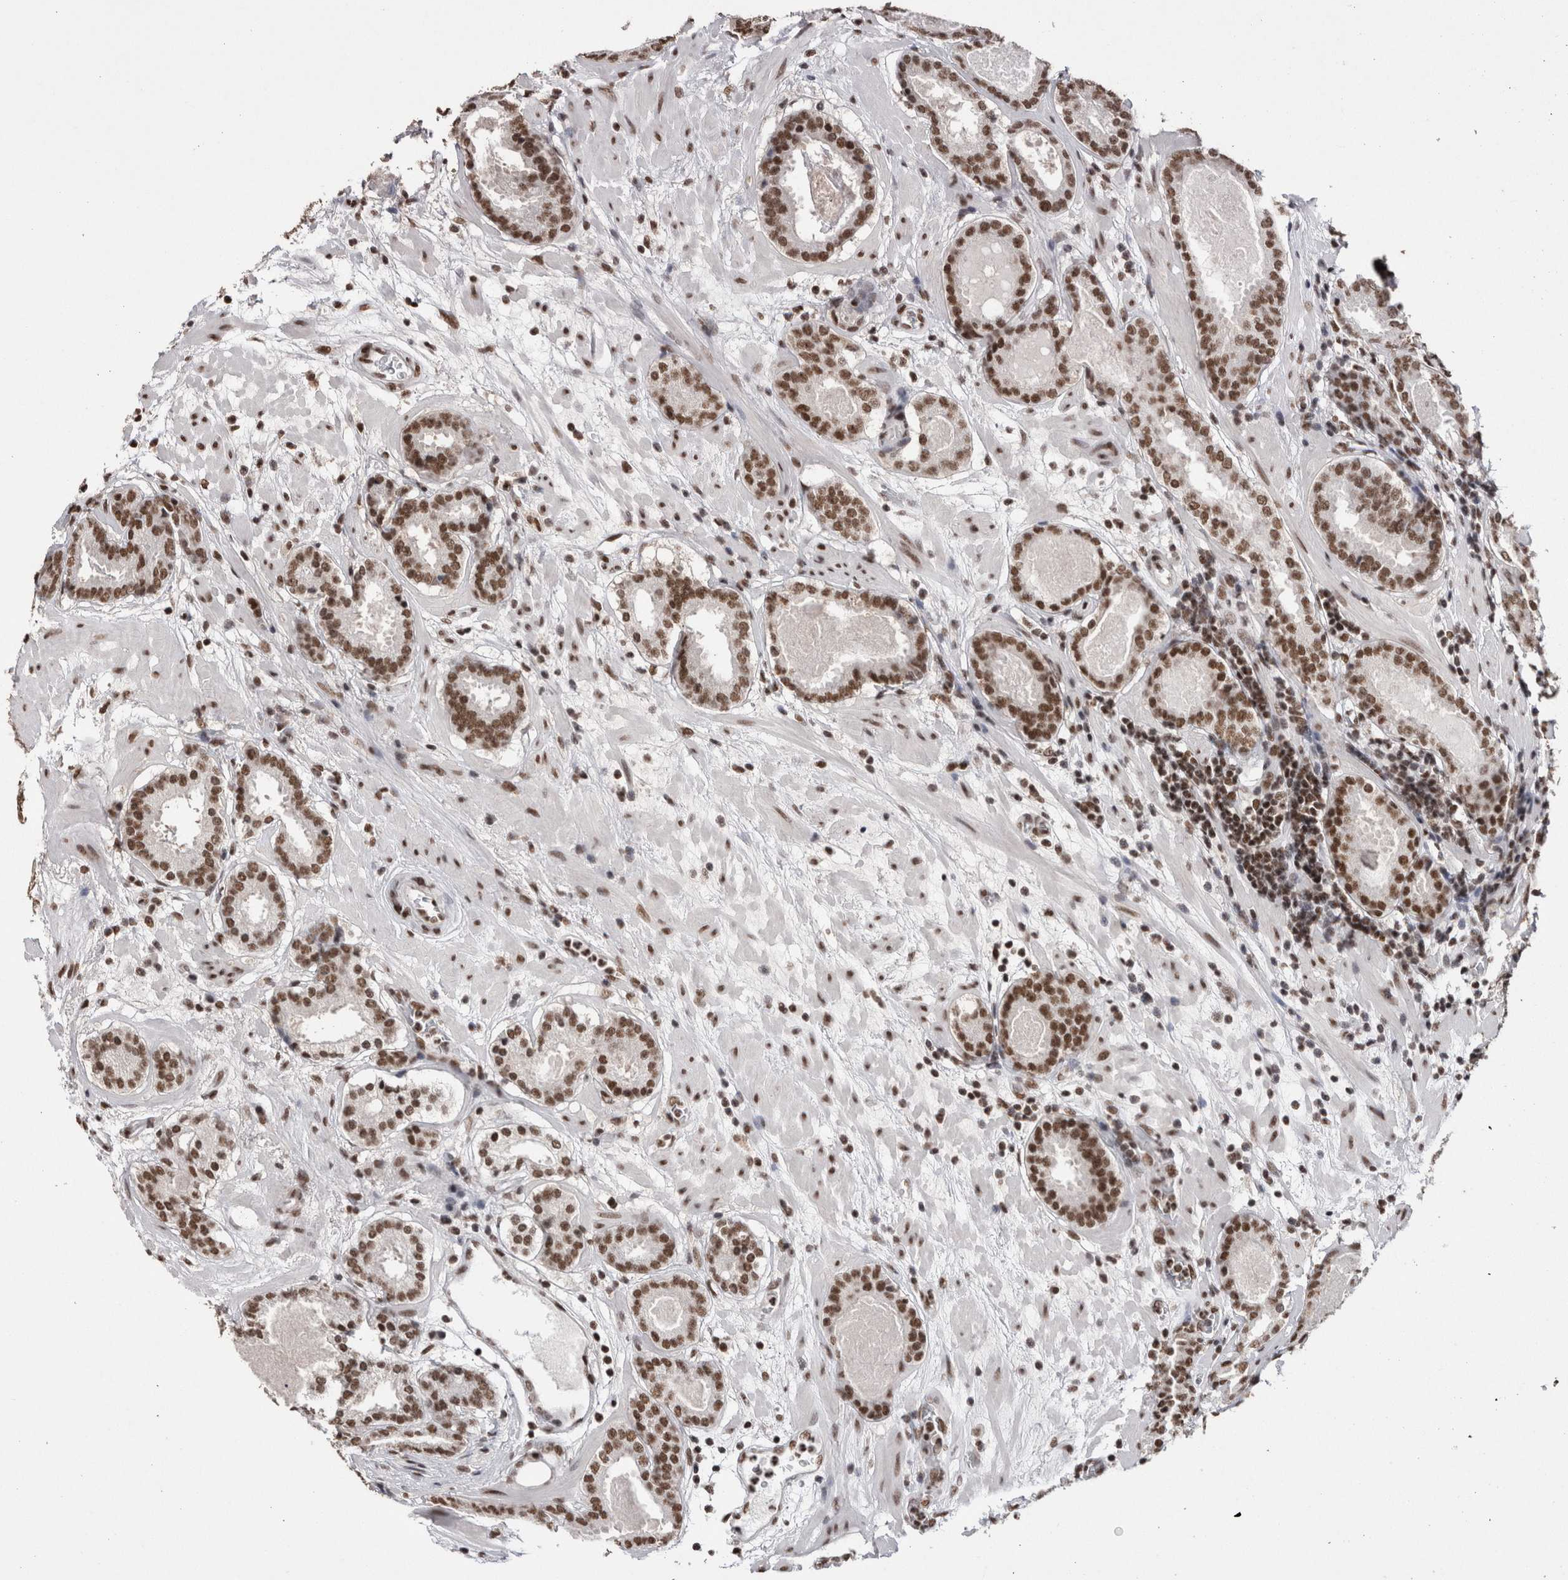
{"staining": {"intensity": "strong", "quantity": ">75%", "location": "nuclear"}, "tissue": "prostate cancer", "cell_type": "Tumor cells", "image_type": "cancer", "snomed": [{"axis": "morphology", "description": "Adenocarcinoma, Low grade"}, {"axis": "topography", "description": "Prostate"}], "caption": "High-power microscopy captured an immunohistochemistry micrograph of prostate adenocarcinoma (low-grade), revealing strong nuclear expression in approximately >75% of tumor cells.", "gene": "SMC1A", "patient": {"sex": "male", "age": 69}}